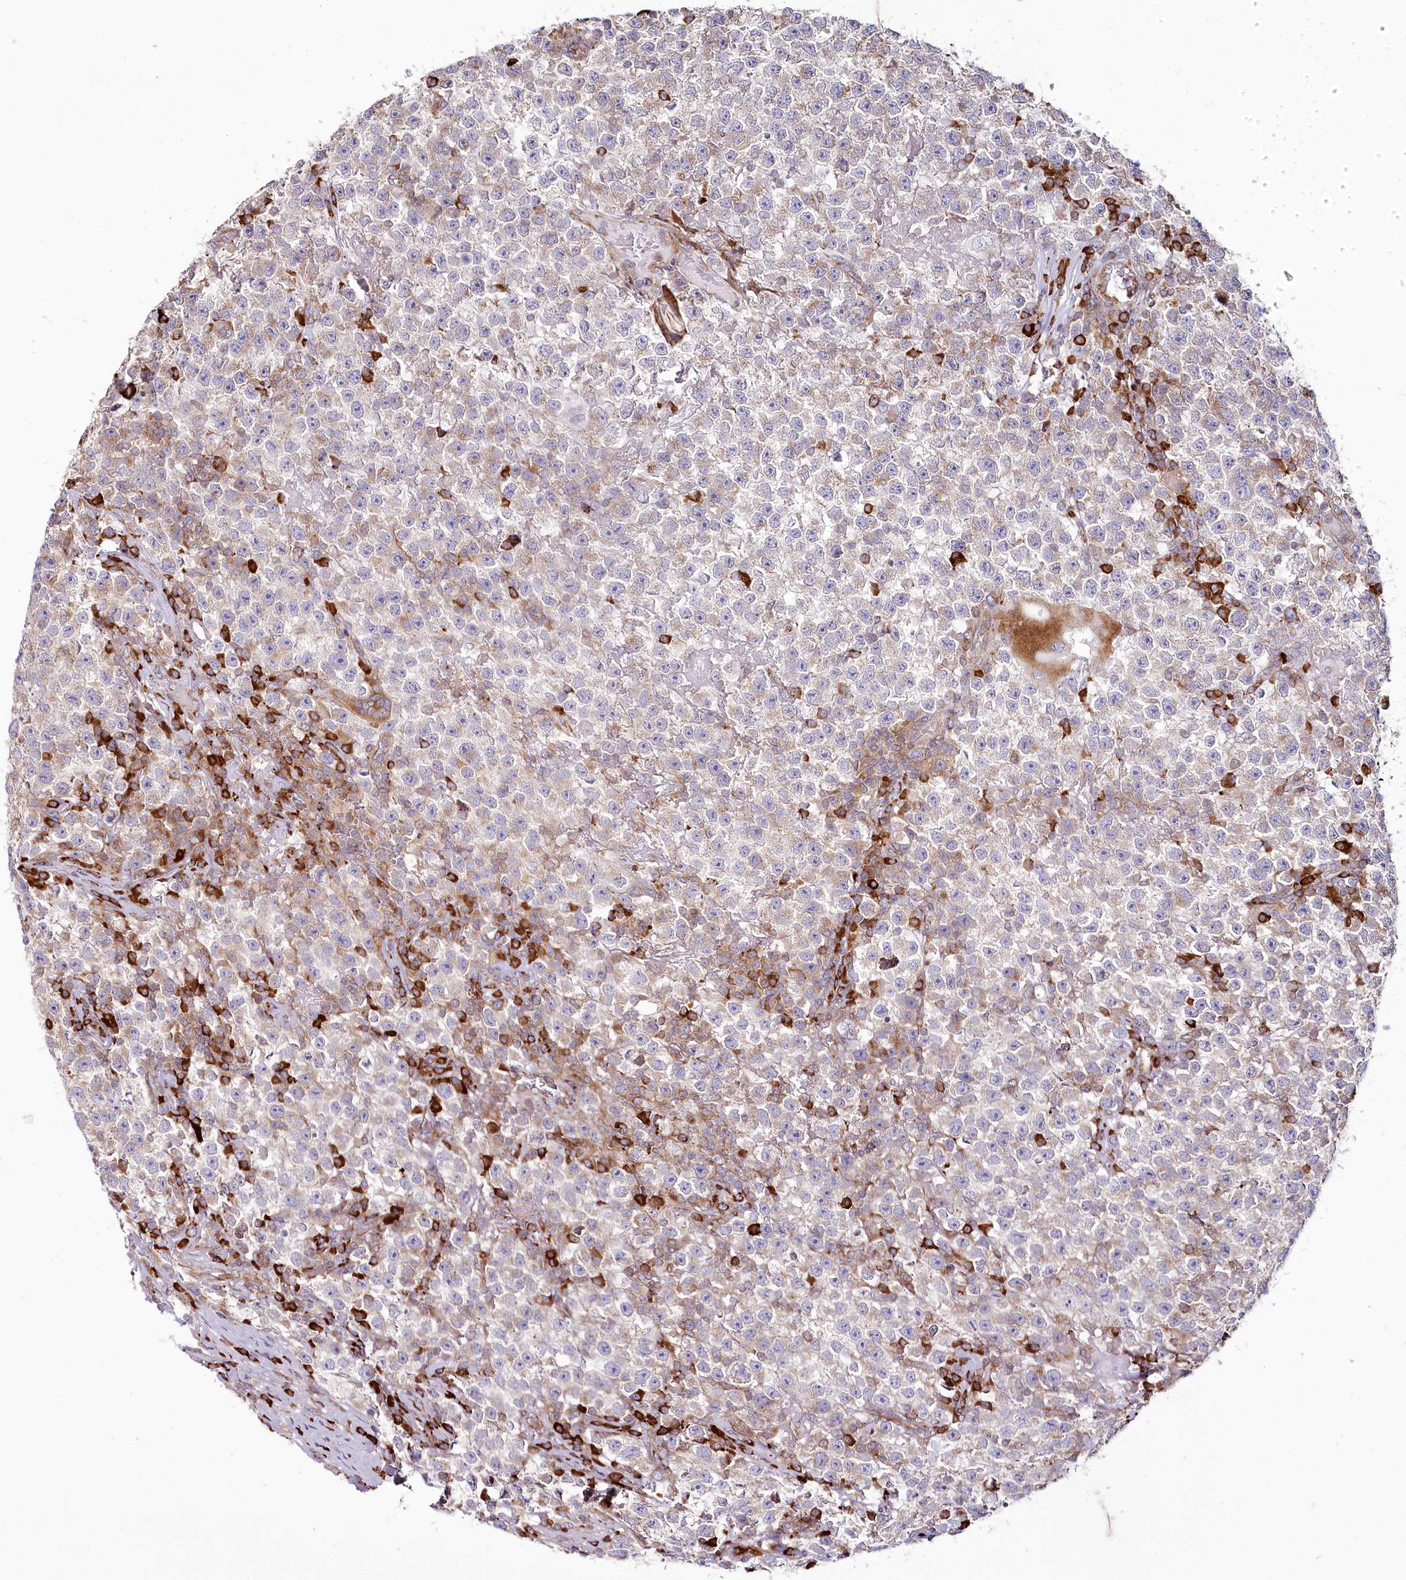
{"staining": {"intensity": "weak", "quantity": "25%-75%", "location": "cytoplasmic/membranous"}, "tissue": "testis cancer", "cell_type": "Tumor cells", "image_type": "cancer", "snomed": [{"axis": "morphology", "description": "Seminoma, NOS"}, {"axis": "topography", "description": "Testis"}], "caption": "A micrograph of testis cancer (seminoma) stained for a protein shows weak cytoplasmic/membranous brown staining in tumor cells.", "gene": "POGLUT1", "patient": {"sex": "male", "age": 22}}